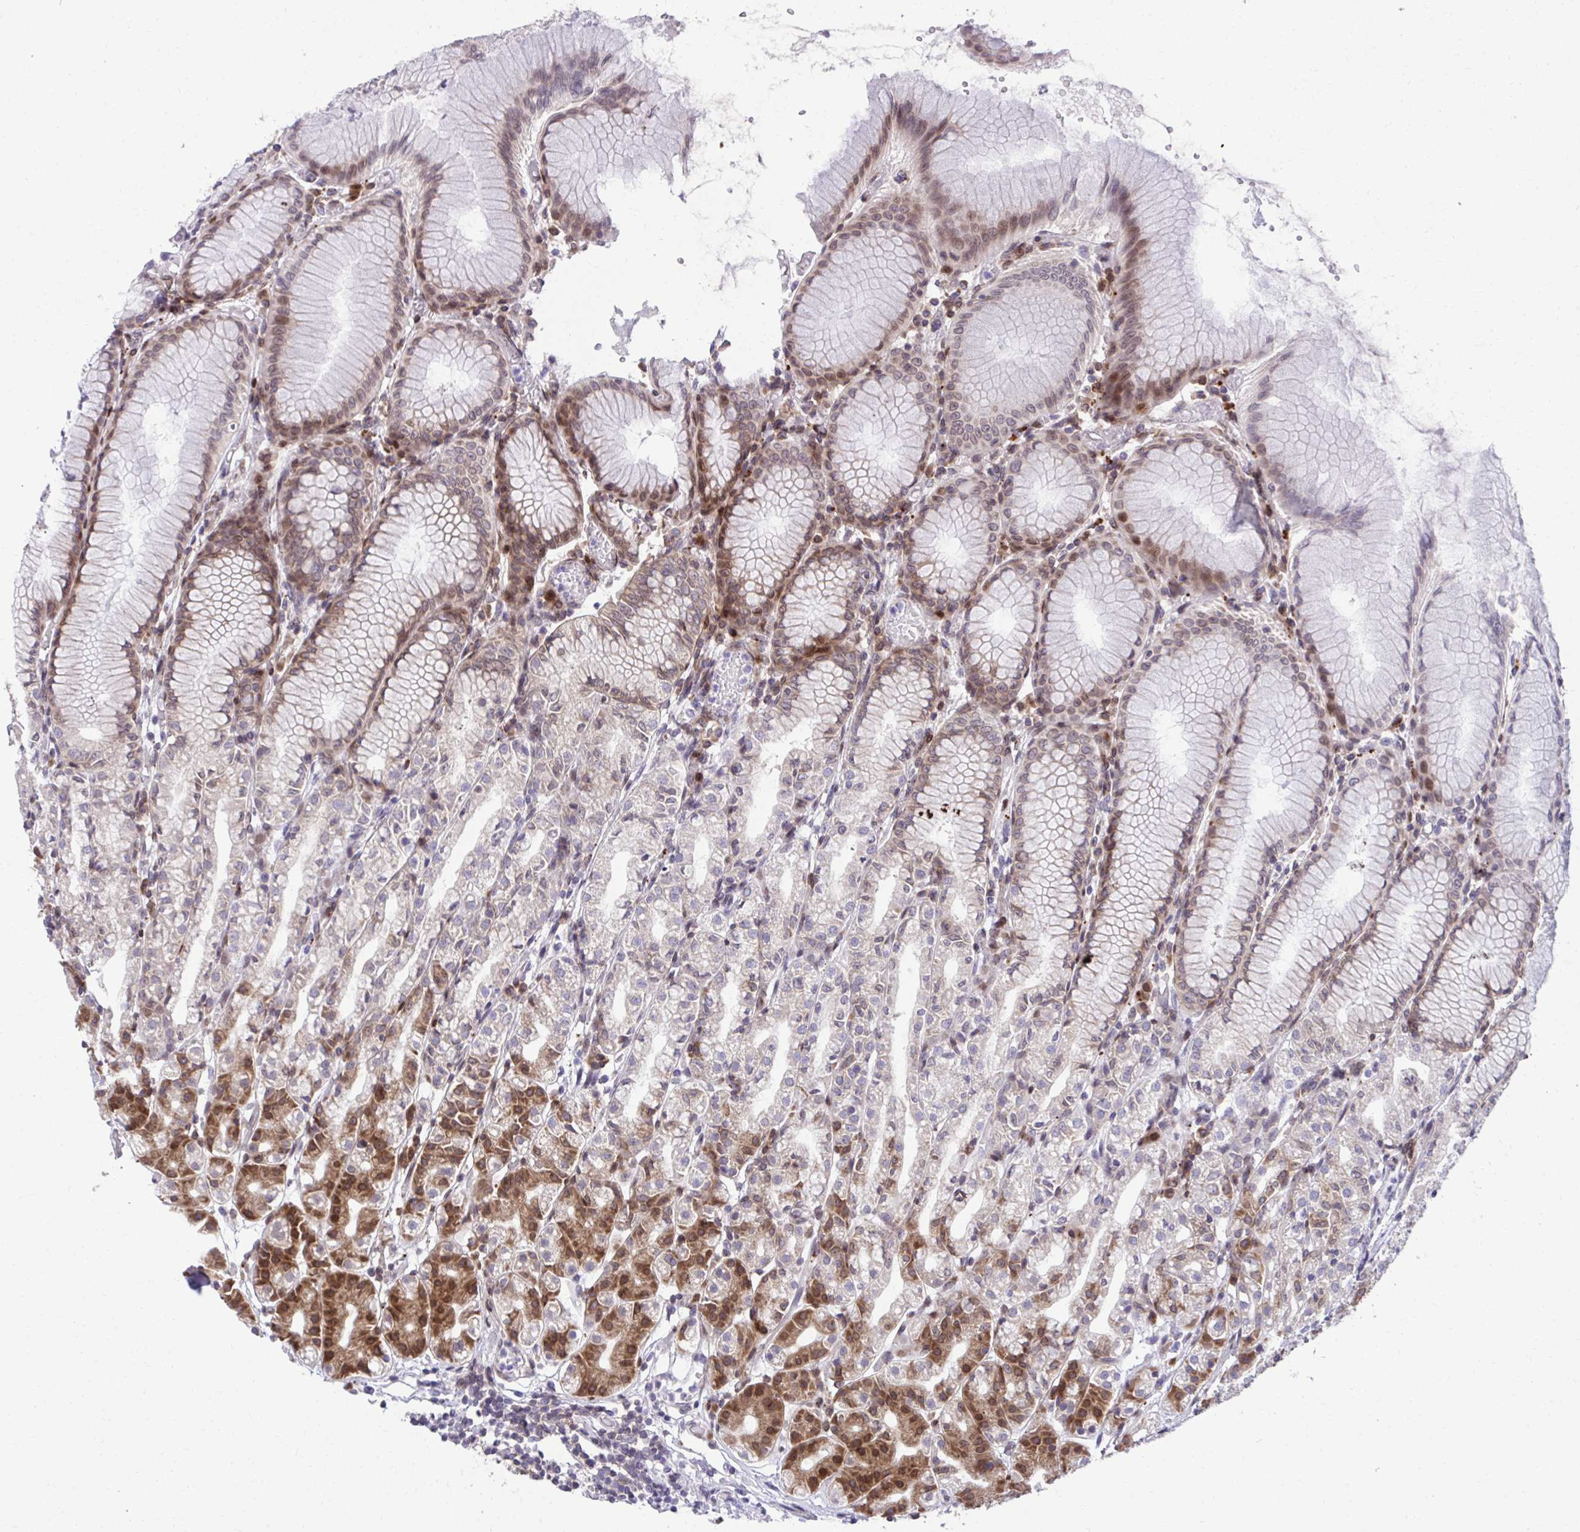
{"staining": {"intensity": "moderate", "quantity": "25%-75%", "location": "cytoplasmic/membranous,nuclear"}, "tissue": "stomach", "cell_type": "Glandular cells", "image_type": "normal", "snomed": [{"axis": "morphology", "description": "Normal tissue, NOS"}, {"axis": "topography", "description": "Stomach"}], "caption": "High-magnification brightfield microscopy of unremarkable stomach stained with DAB (3,3'-diaminobenzidine) (brown) and counterstained with hematoxylin (blue). glandular cells exhibit moderate cytoplasmic/membranous,nuclear expression is appreciated in about25%-75% of cells.", "gene": "RPS15", "patient": {"sex": "female", "age": 57}}